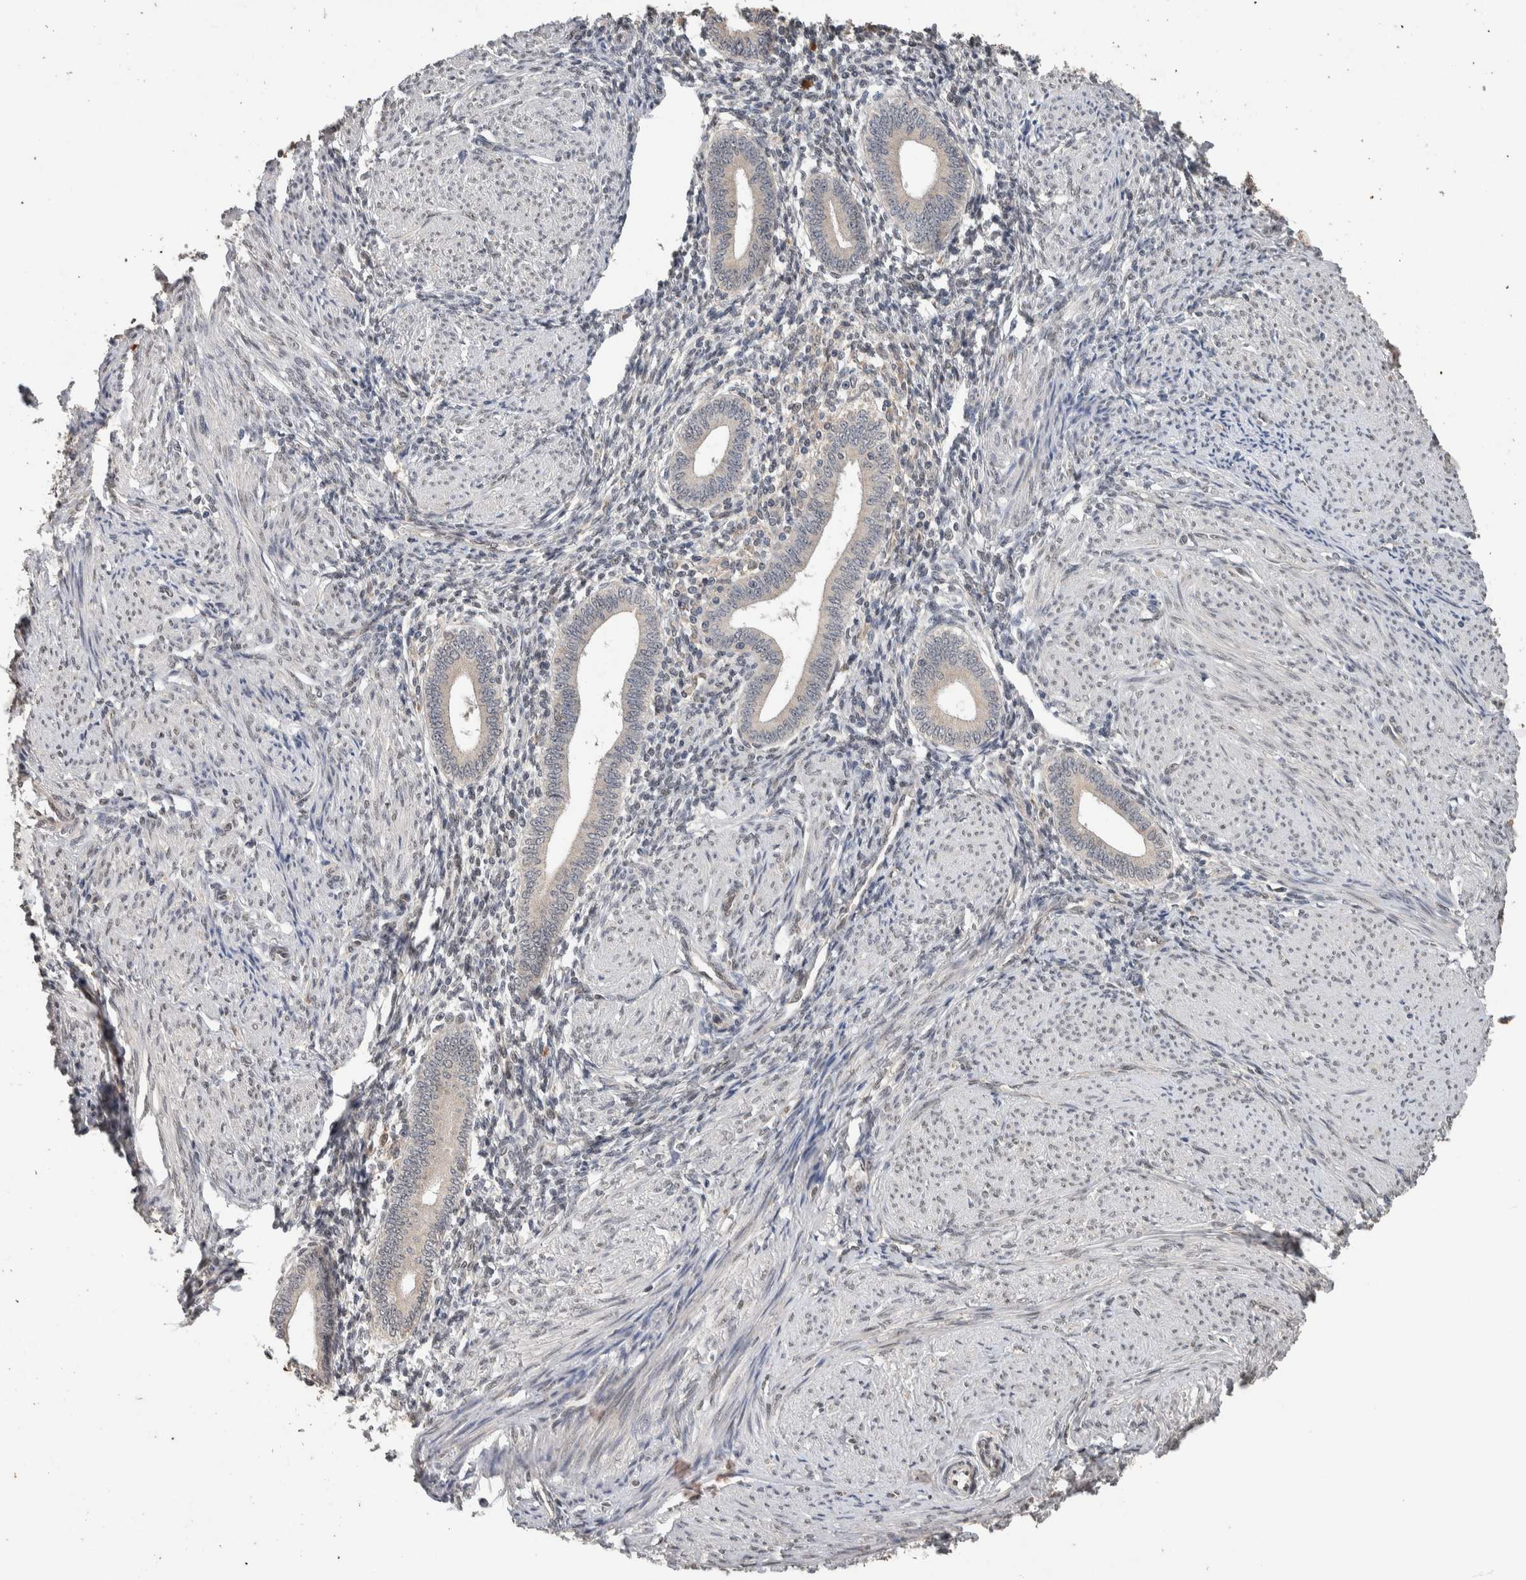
{"staining": {"intensity": "weak", "quantity": "25%-75%", "location": "nuclear"}, "tissue": "endometrium", "cell_type": "Cells in endometrial stroma", "image_type": "normal", "snomed": [{"axis": "morphology", "description": "Normal tissue, NOS"}, {"axis": "topography", "description": "Endometrium"}], "caption": "Unremarkable endometrium demonstrates weak nuclear expression in approximately 25%-75% of cells in endometrial stroma, visualized by immunohistochemistry. (Brightfield microscopy of DAB IHC at high magnification).", "gene": "CYSRT1", "patient": {"sex": "female", "age": 42}}